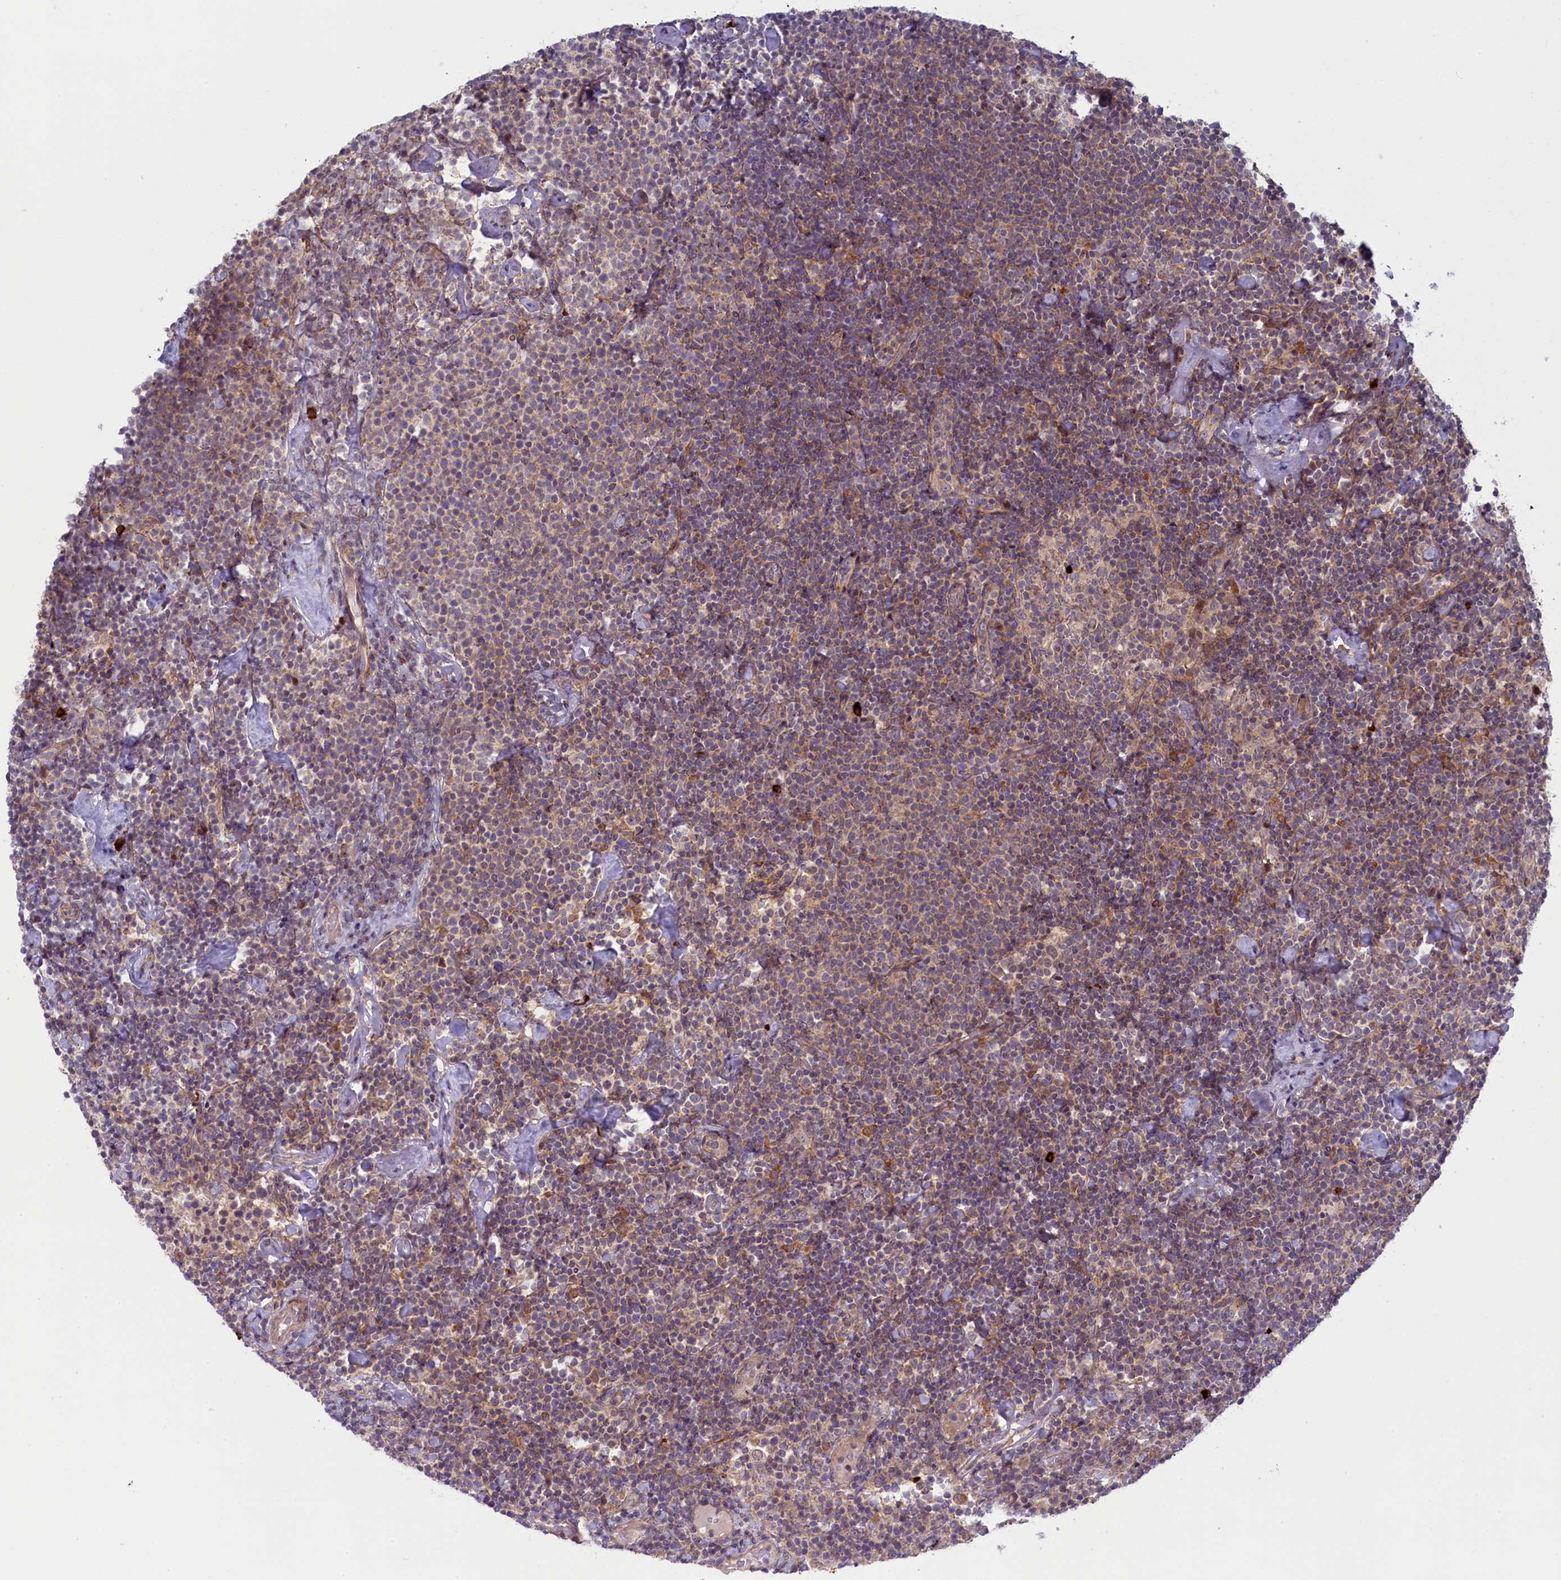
{"staining": {"intensity": "negative", "quantity": "none", "location": "none"}, "tissue": "lymphoma", "cell_type": "Tumor cells", "image_type": "cancer", "snomed": [{"axis": "morphology", "description": "Malignant lymphoma, non-Hodgkin's type, High grade"}, {"axis": "topography", "description": "Lymph node"}], "caption": "An IHC image of high-grade malignant lymphoma, non-Hodgkin's type is shown. There is no staining in tumor cells of high-grade malignant lymphoma, non-Hodgkin's type.", "gene": "CCL23", "patient": {"sex": "male", "age": 61}}